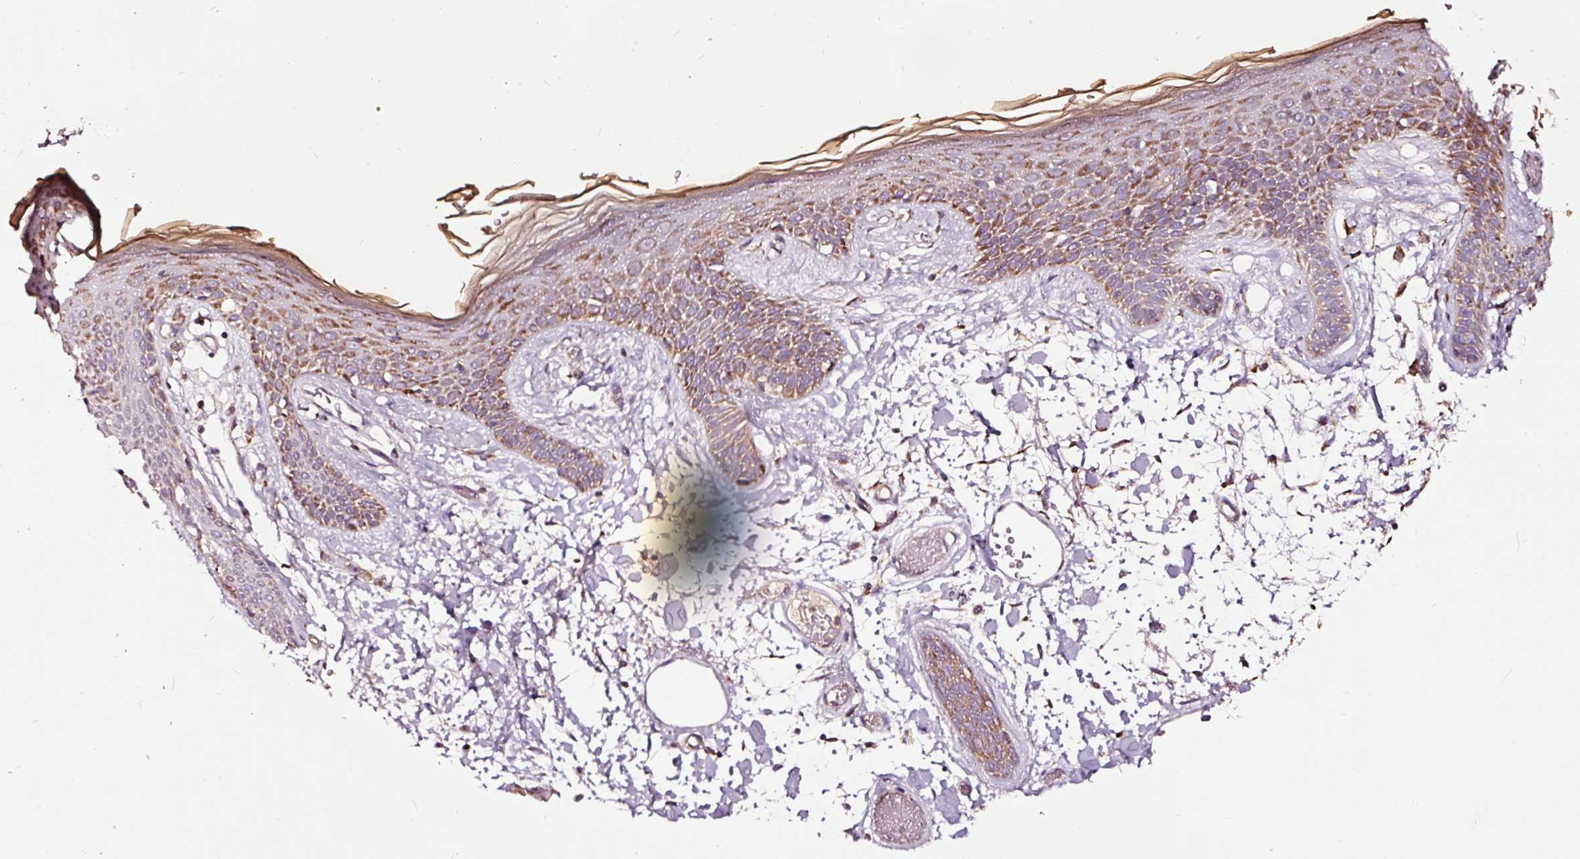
{"staining": {"intensity": "moderate", "quantity": ">75%", "location": "cytoplasmic/membranous"}, "tissue": "skin", "cell_type": "Fibroblasts", "image_type": "normal", "snomed": [{"axis": "morphology", "description": "Normal tissue, NOS"}, {"axis": "topography", "description": "Skin"}], "caption": "High-power microscopy captured an immunohistochemistry (IHC) image of normal skin, revealing moderate cytoplasmic/membranous staining in approximately >75% of fibroblasts.", "gene": "TPM1", "patient": {"sex": "male", "age": 79}}